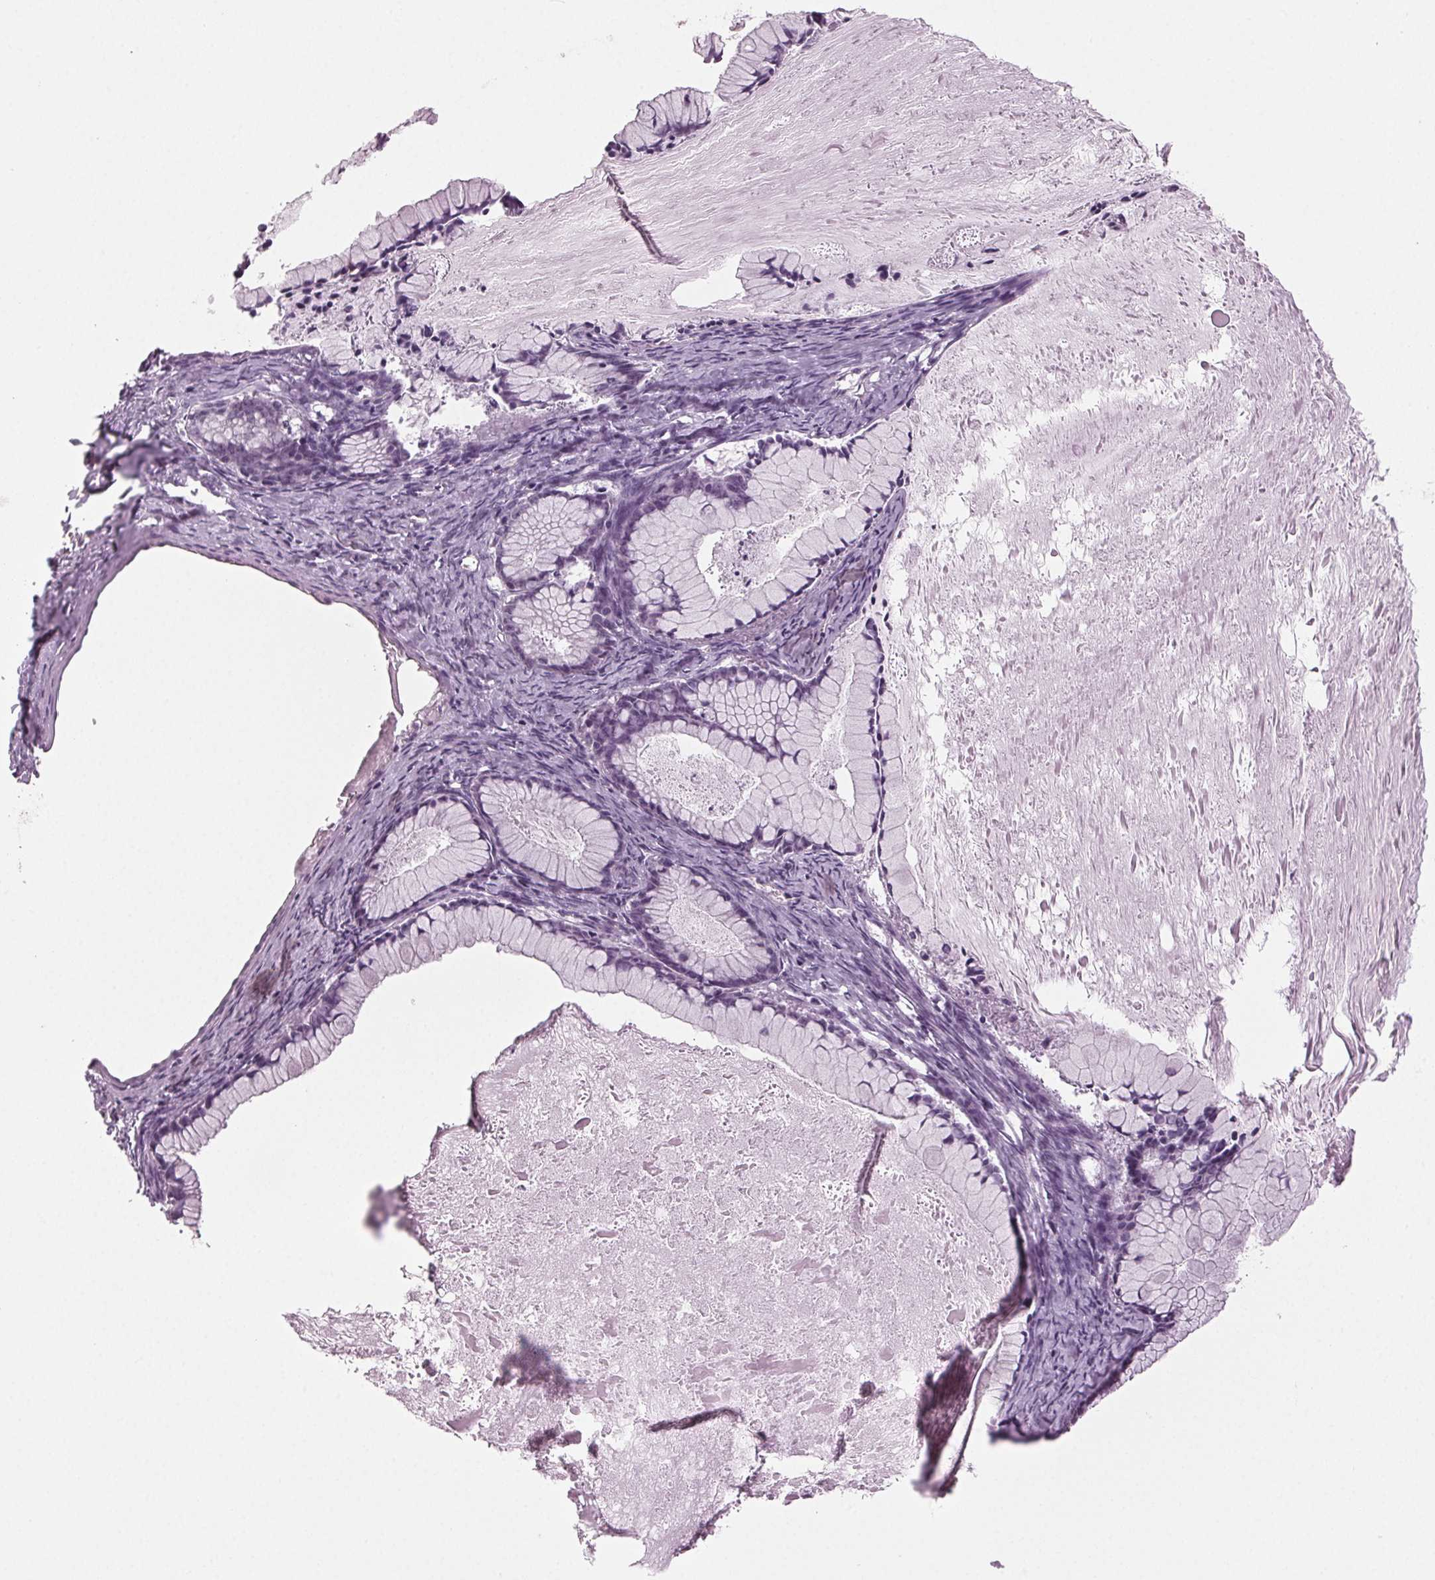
{"staining": {"intensity": "negative", "quantity": "none", "location": "none"}, "tissue": "ovarian cancer", "cell_type": "Tumor cells", "image_type": "cancer", "snomed": [{"axis": "morphology", "description": "Cystadenocarcinoma, mucinous, NOS"}, {"axis": "topography", "description": "Ovary"}], "caption": "Immunohistochemical staining of human ovarian cancer demonstrates no significant staining in tumor cells.", "gene": "DNAH12", "patient": {"sex": "female", "age": 41}}